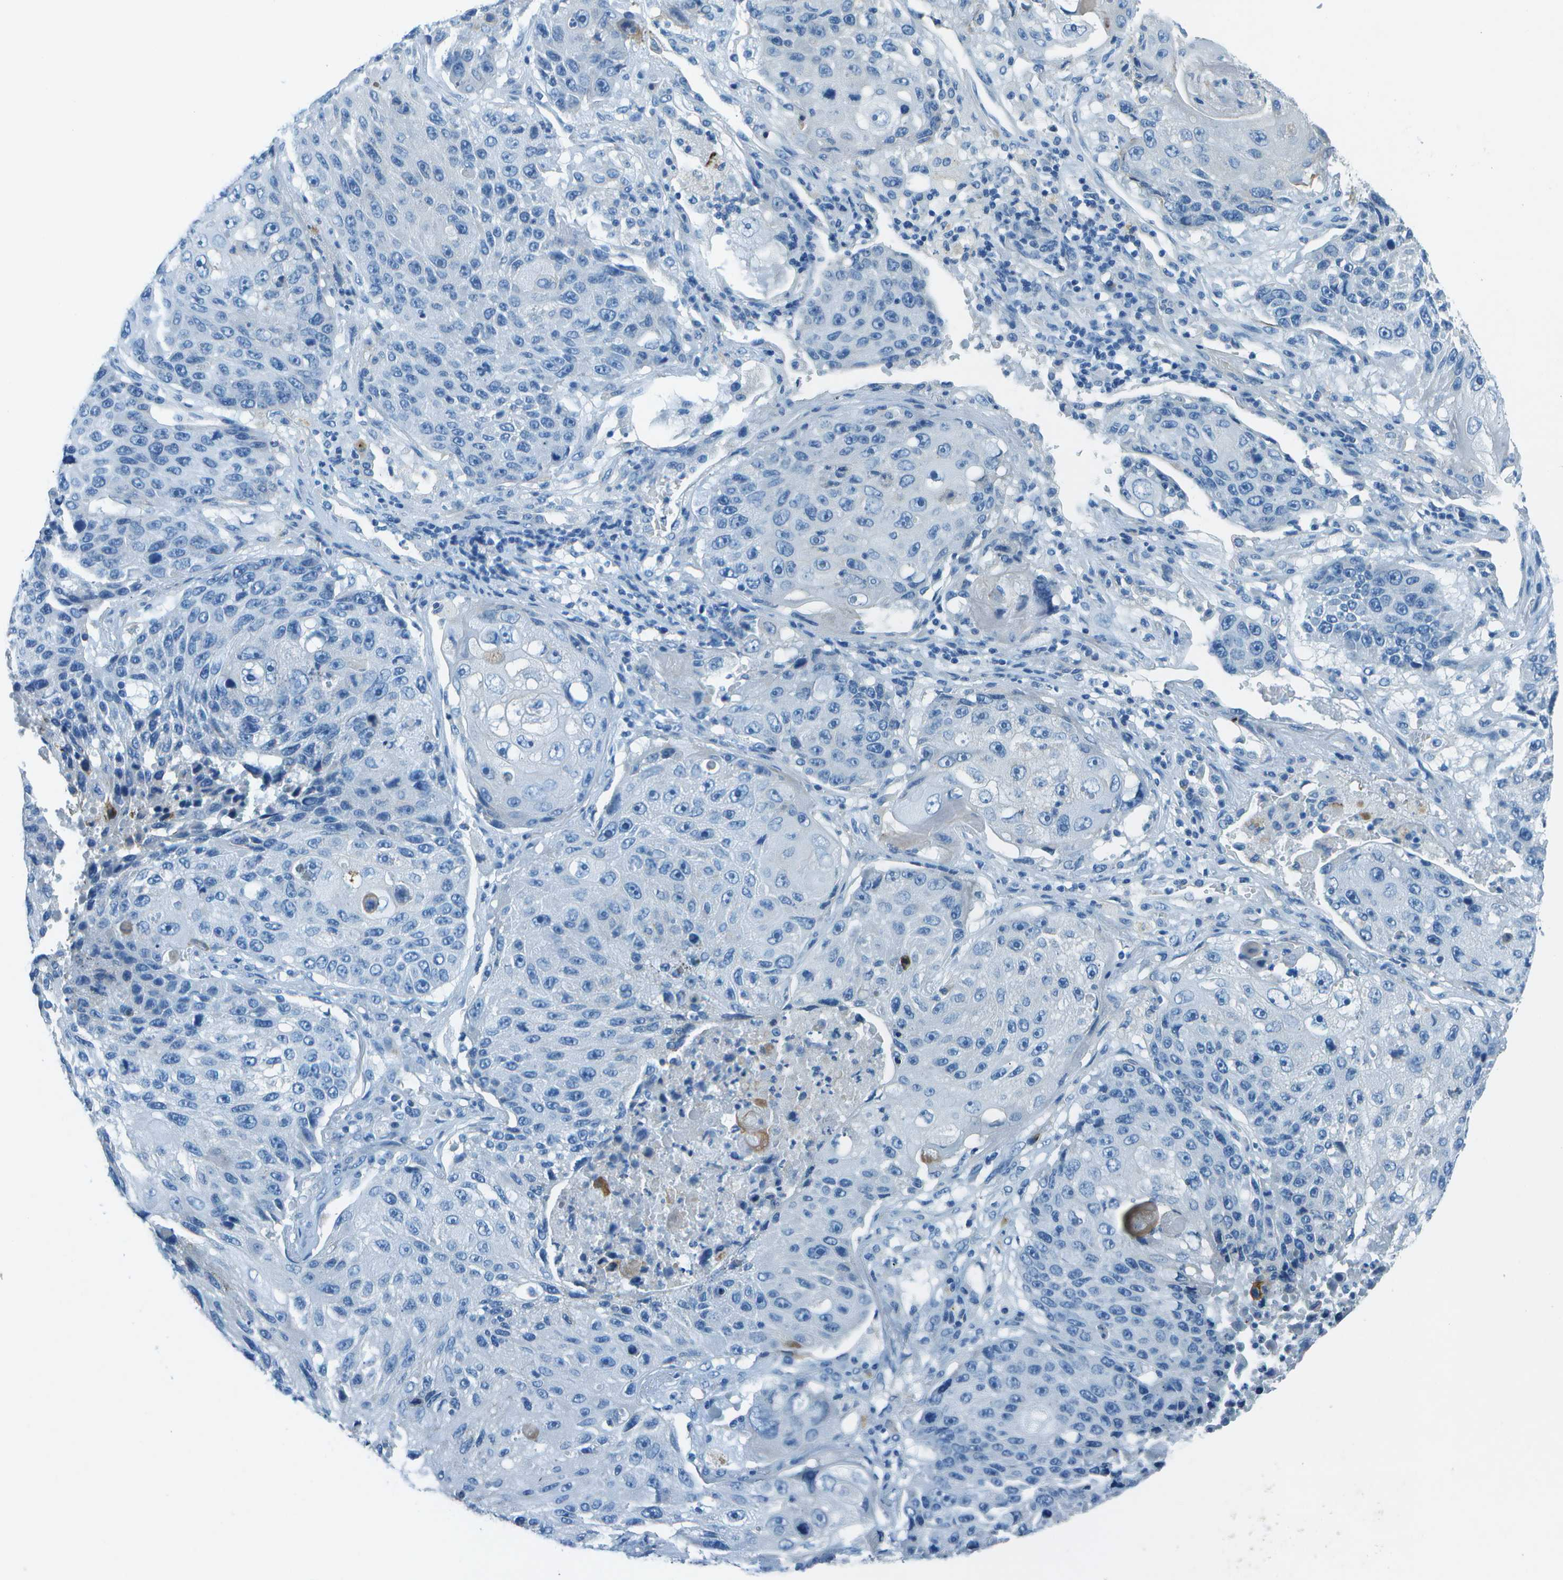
{"staining": {"intensity": "negative", "quantity": "none", "location": "none"}, "tissue": "lung cancer", "cell_type": "Tumor cells", "image_type": "cancer", "snomed": [{"axis": "morphology", "description": "Squamous cell carcinoma, NOS"}, {"axis": "topography", "description": "Lung"}], "caption": "Lung cancer (squamous cell carcinoma) was stained to show a protein in brown. There is no significant positivity in tumor cells. Nuclei are stained in blue.", "gene": "SLC16A10", "patient": {"sex": "male", "age": 61}}